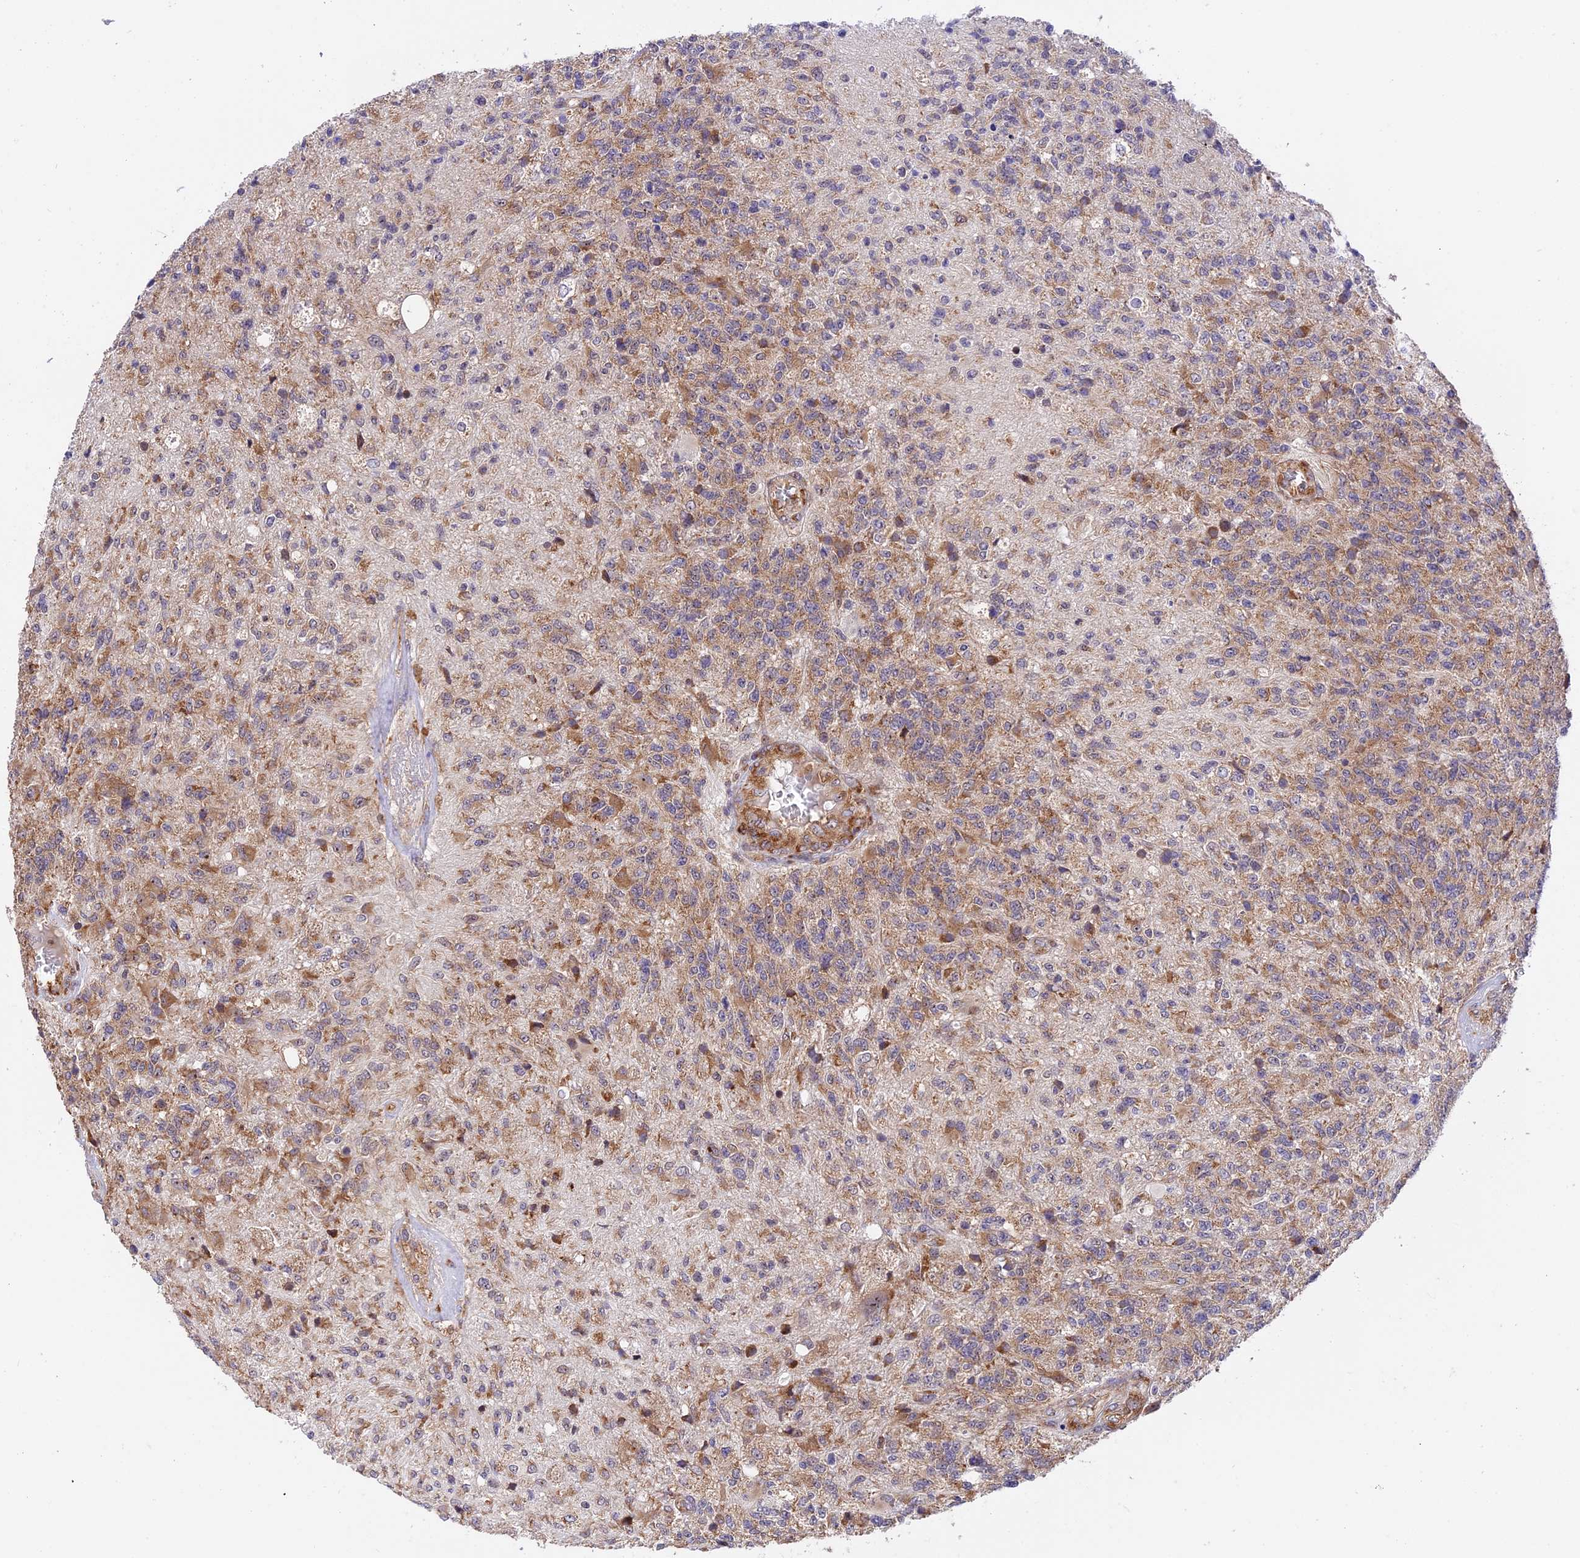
{"staining": {"intensity": "moderate", "quantity": ">75%", "location": "cytoplasmic/membranous"}, "tissue": "glioma", "cell_type": "Tumor cells", "image_type": "cancer", "snomed": [{"axis": "morphology", "description": "Glioma, malignant, High grade"}, {"axis": "topography", "description": "Brain"}], "caption": "Glioma was stained to show a protein in brown. There is medium levels of moderate cytoplasmic/membranous positivity in about >75% of tumor cells. The staining was performed using DAB (3,3'-diaminobenzidine), with brown indicating positive protein expression. Nuclei are stained blue with hematoxylin.", "gene": "GNPTAB", "patient": {"sex": "male", "age": 56}}